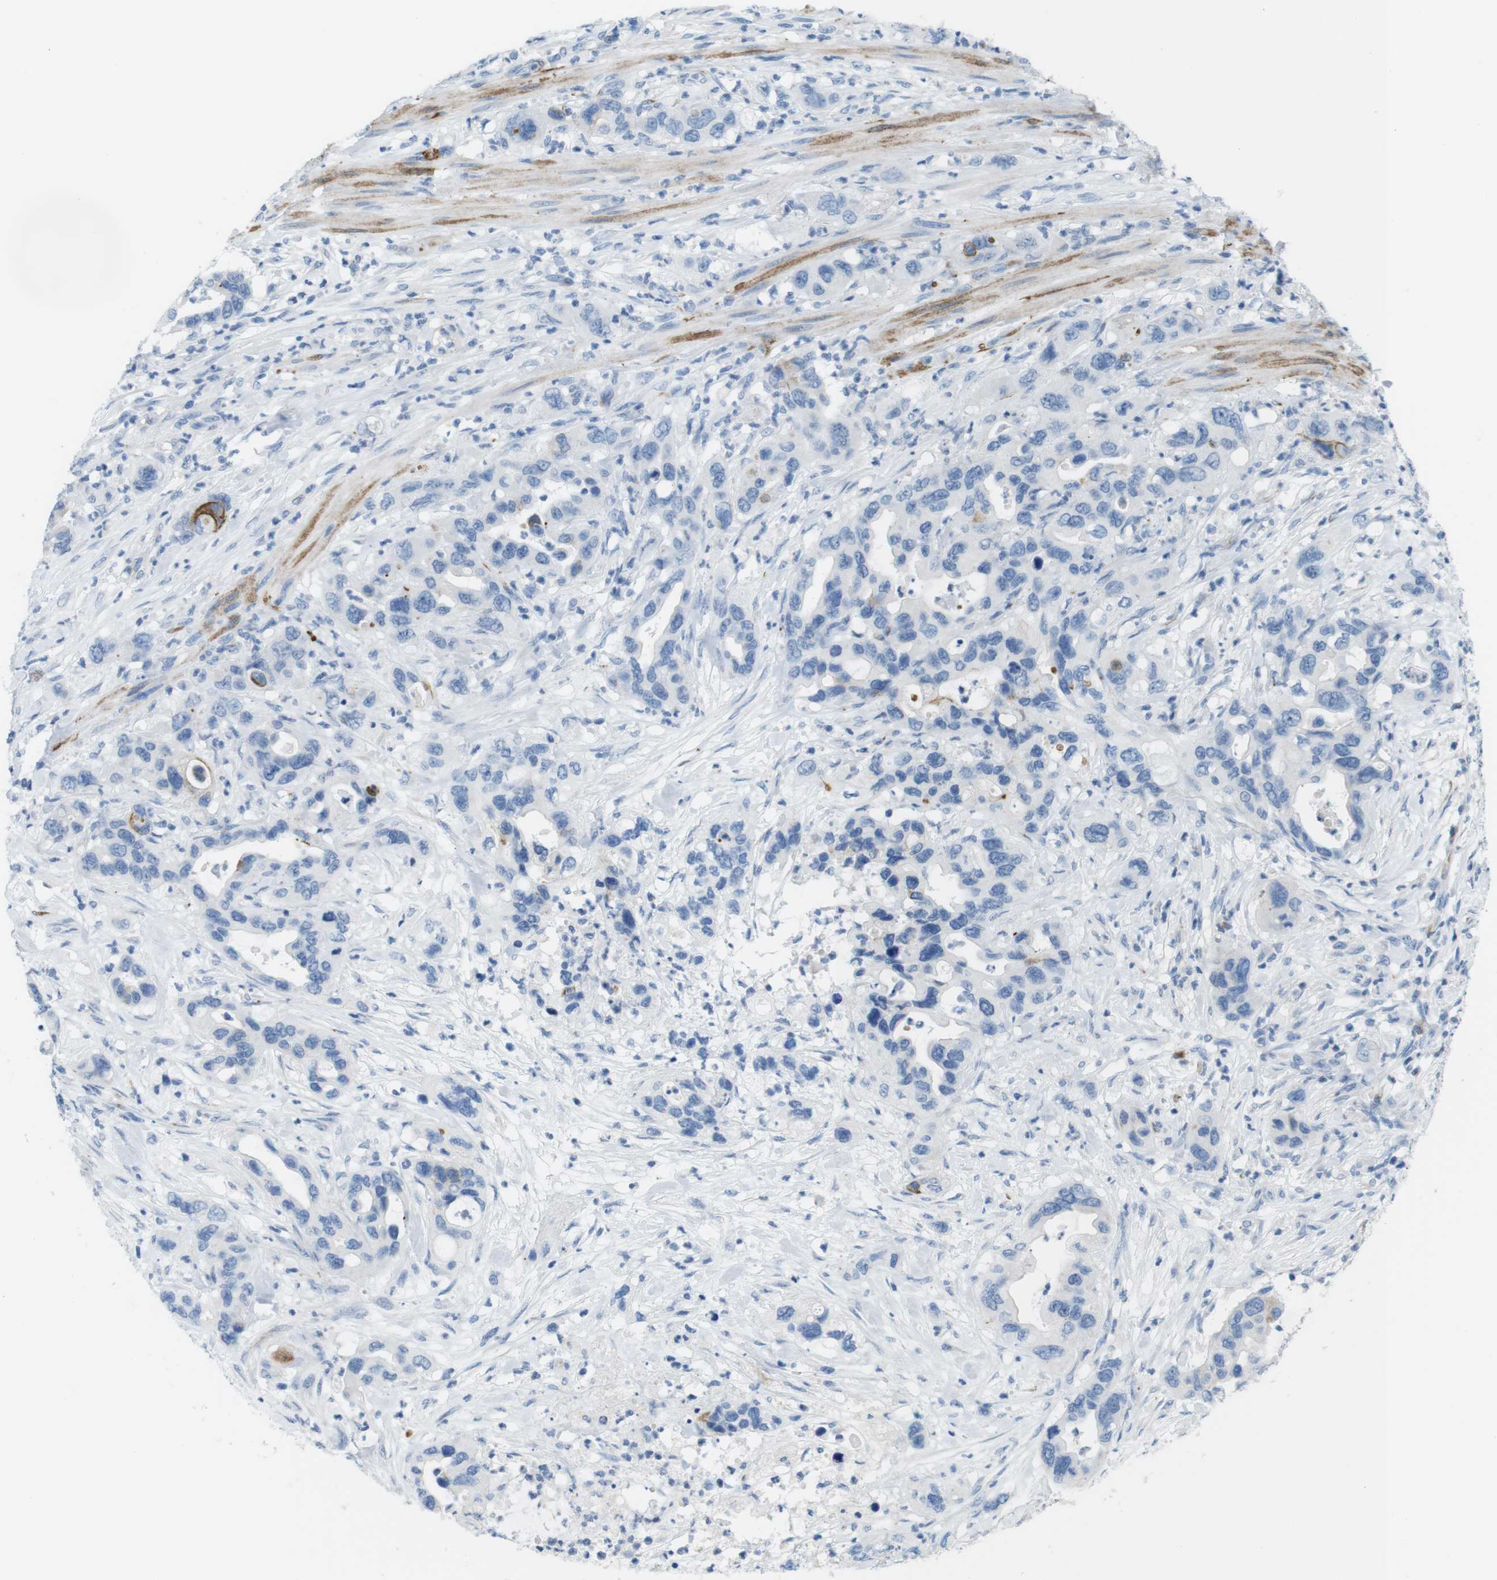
{"staining": {"intensity": "negative", "quantity": "none", "location": "none"}, "tissue": "pancreatic cancer", "cell_type": "Tumor cells", "image_type": "cancer", "snomed": [{"axis": "morphology", "description": "Adenocarcinoma, NOS"}, {"axis": "topography", "description": "Pancreas"}], "caption": "This is a histopathology image of IHC staining of adenocarcinoma (pancreatic), which shows no staining in tumor cells. Nuclei are stained in blue.", "gene": "MYH9", "patient": {"sex": "female", "age": 71}}